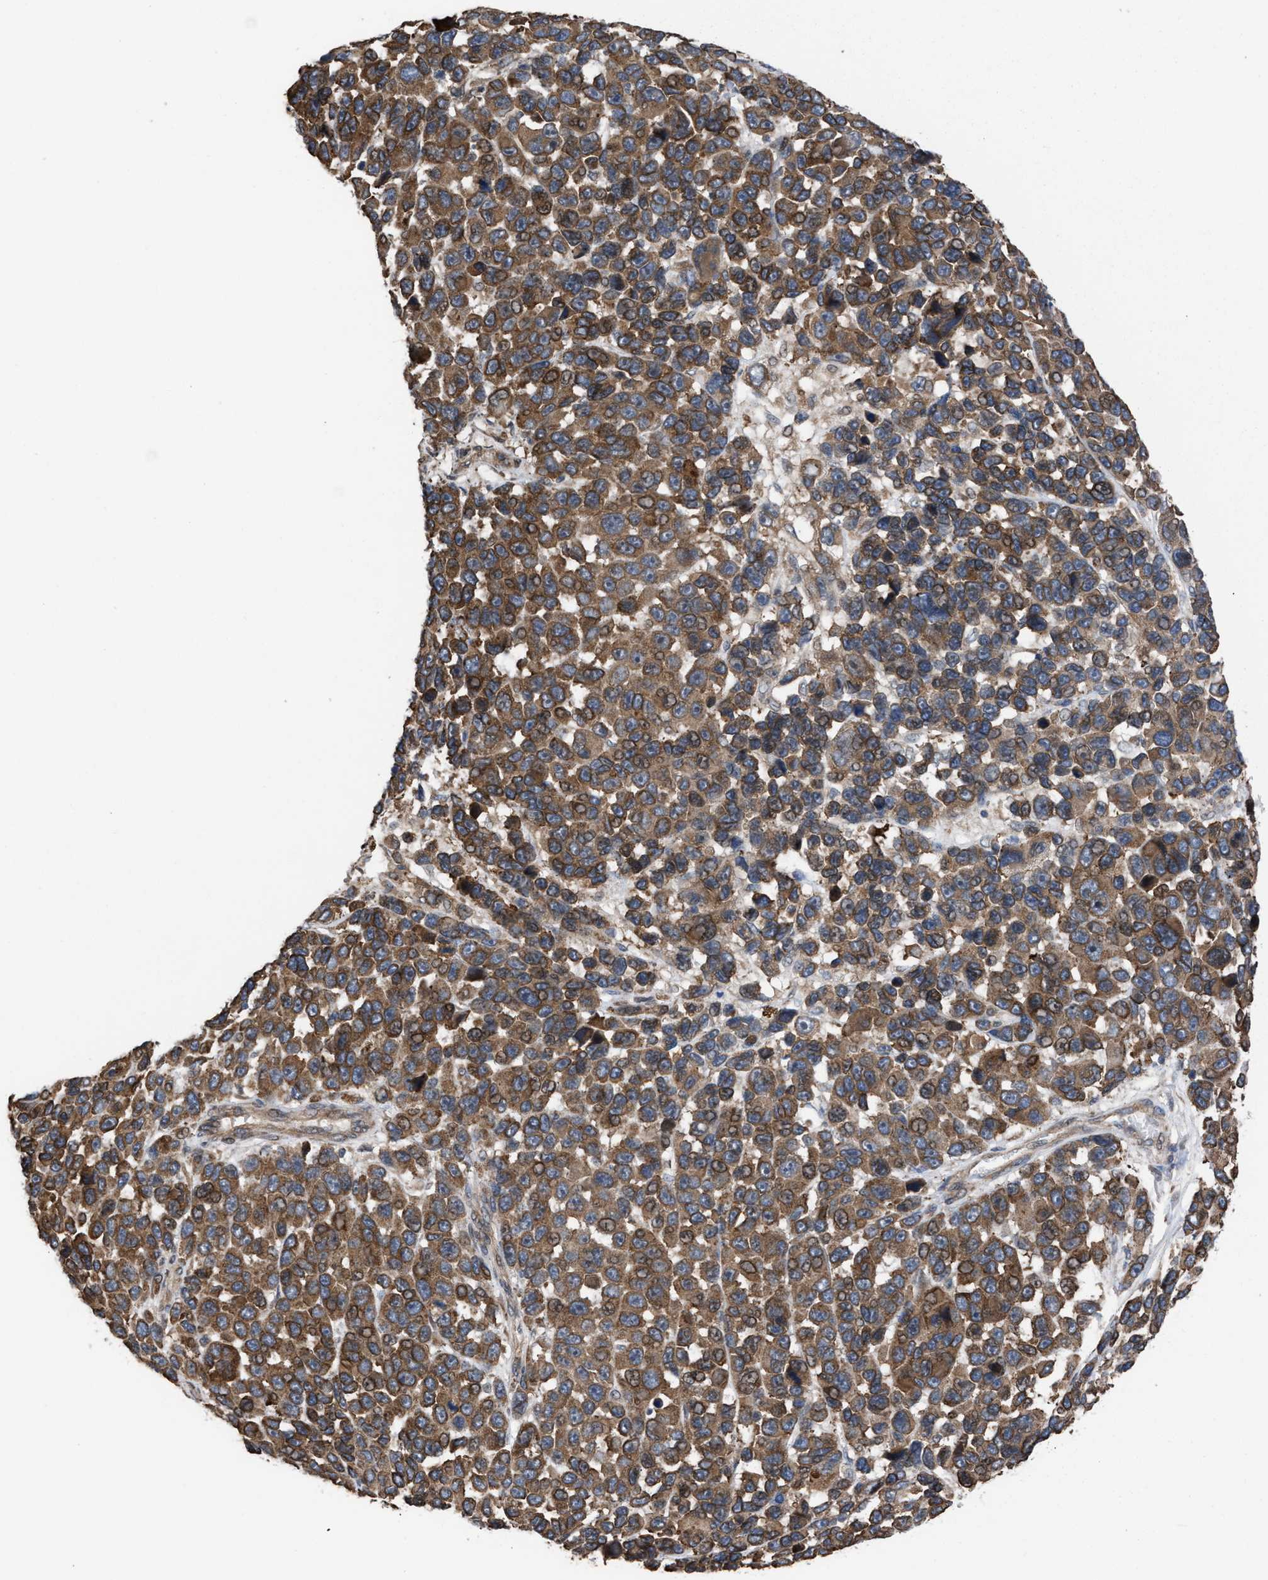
{"staining": {"intensity": "moderate", "quantity": ">75%", "location": "cytoplasmic/membranous"}, "tissue": "melanoma", "cell_type": "Tumor cells", "image_type": "cancer", "snomed": [{"axis": "morphology", "description": "Malignant melanoma, NOS"}, {"axis": "topography", "description": "Skin"}], "caption": "Immunohistochemistry of malignant melanoma demonstrates medium levels of moderate cytoplasmic/membranous positivity in approximately >75% of tumor cells. The staining was performed using DAB to visualize the protein expression in brown, while the nuclei were stained in blue with hematoxylin (Magnification: 20x).", "gene": "TP53BP2", "patient": {"sex": "male", "age": 53}}